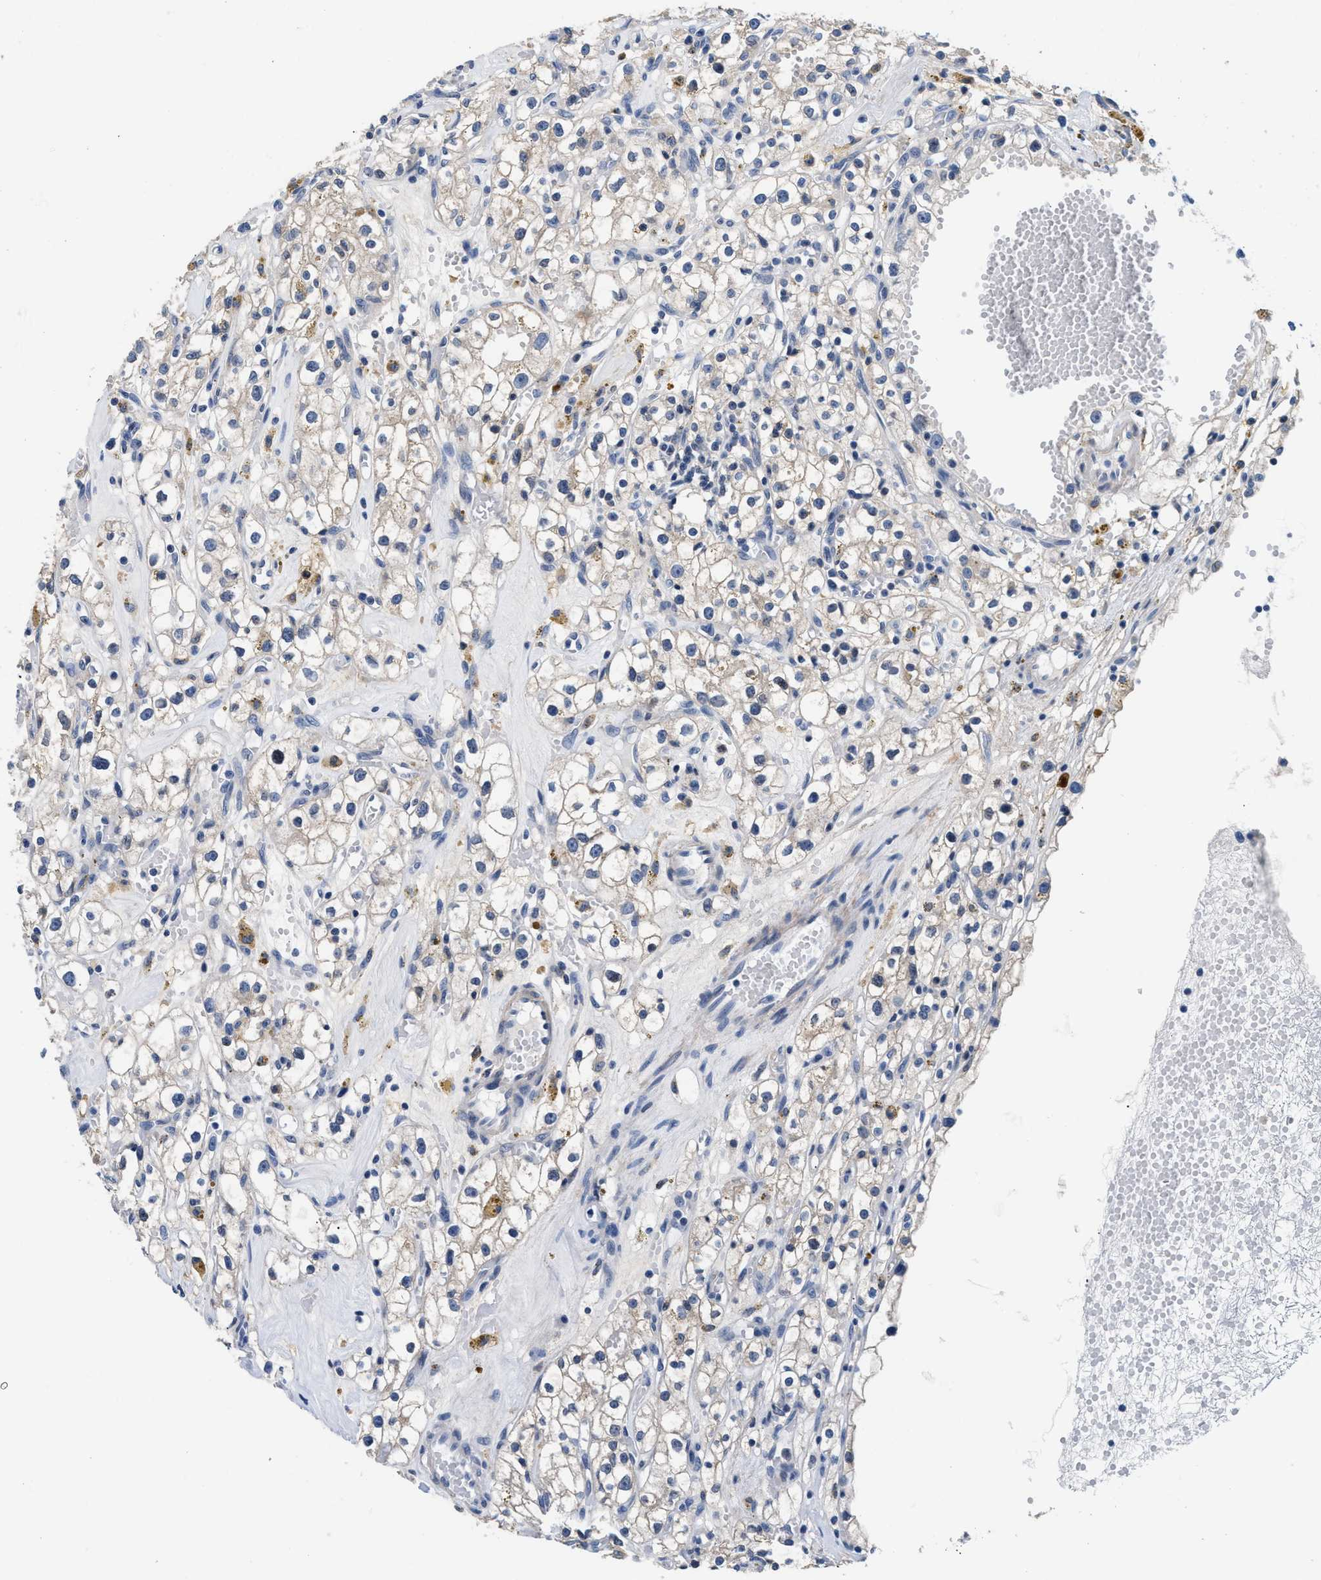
{"staining": {"intensity": "negative", "quantity": "none", "location": "none"}, "tissue": "renal cancer", "cell_type": "Tumor cells", "image_type": "cancer", "snomed": [{"axis": "morphology", "description": "Adenocarcinoma, NOS"}, {"axis": "topography", "description": "Kidney"}], "caption": "Immunohistochemistry histopathology image of neoplastic tissue: human adenocarcinoma (renal) stained with DAB (3,3'-diaminobenzidine) reveals no significant protein positivity in tumor cells.", "gene": "MYH3", "patient": {"sex": "male", "age": 56}}